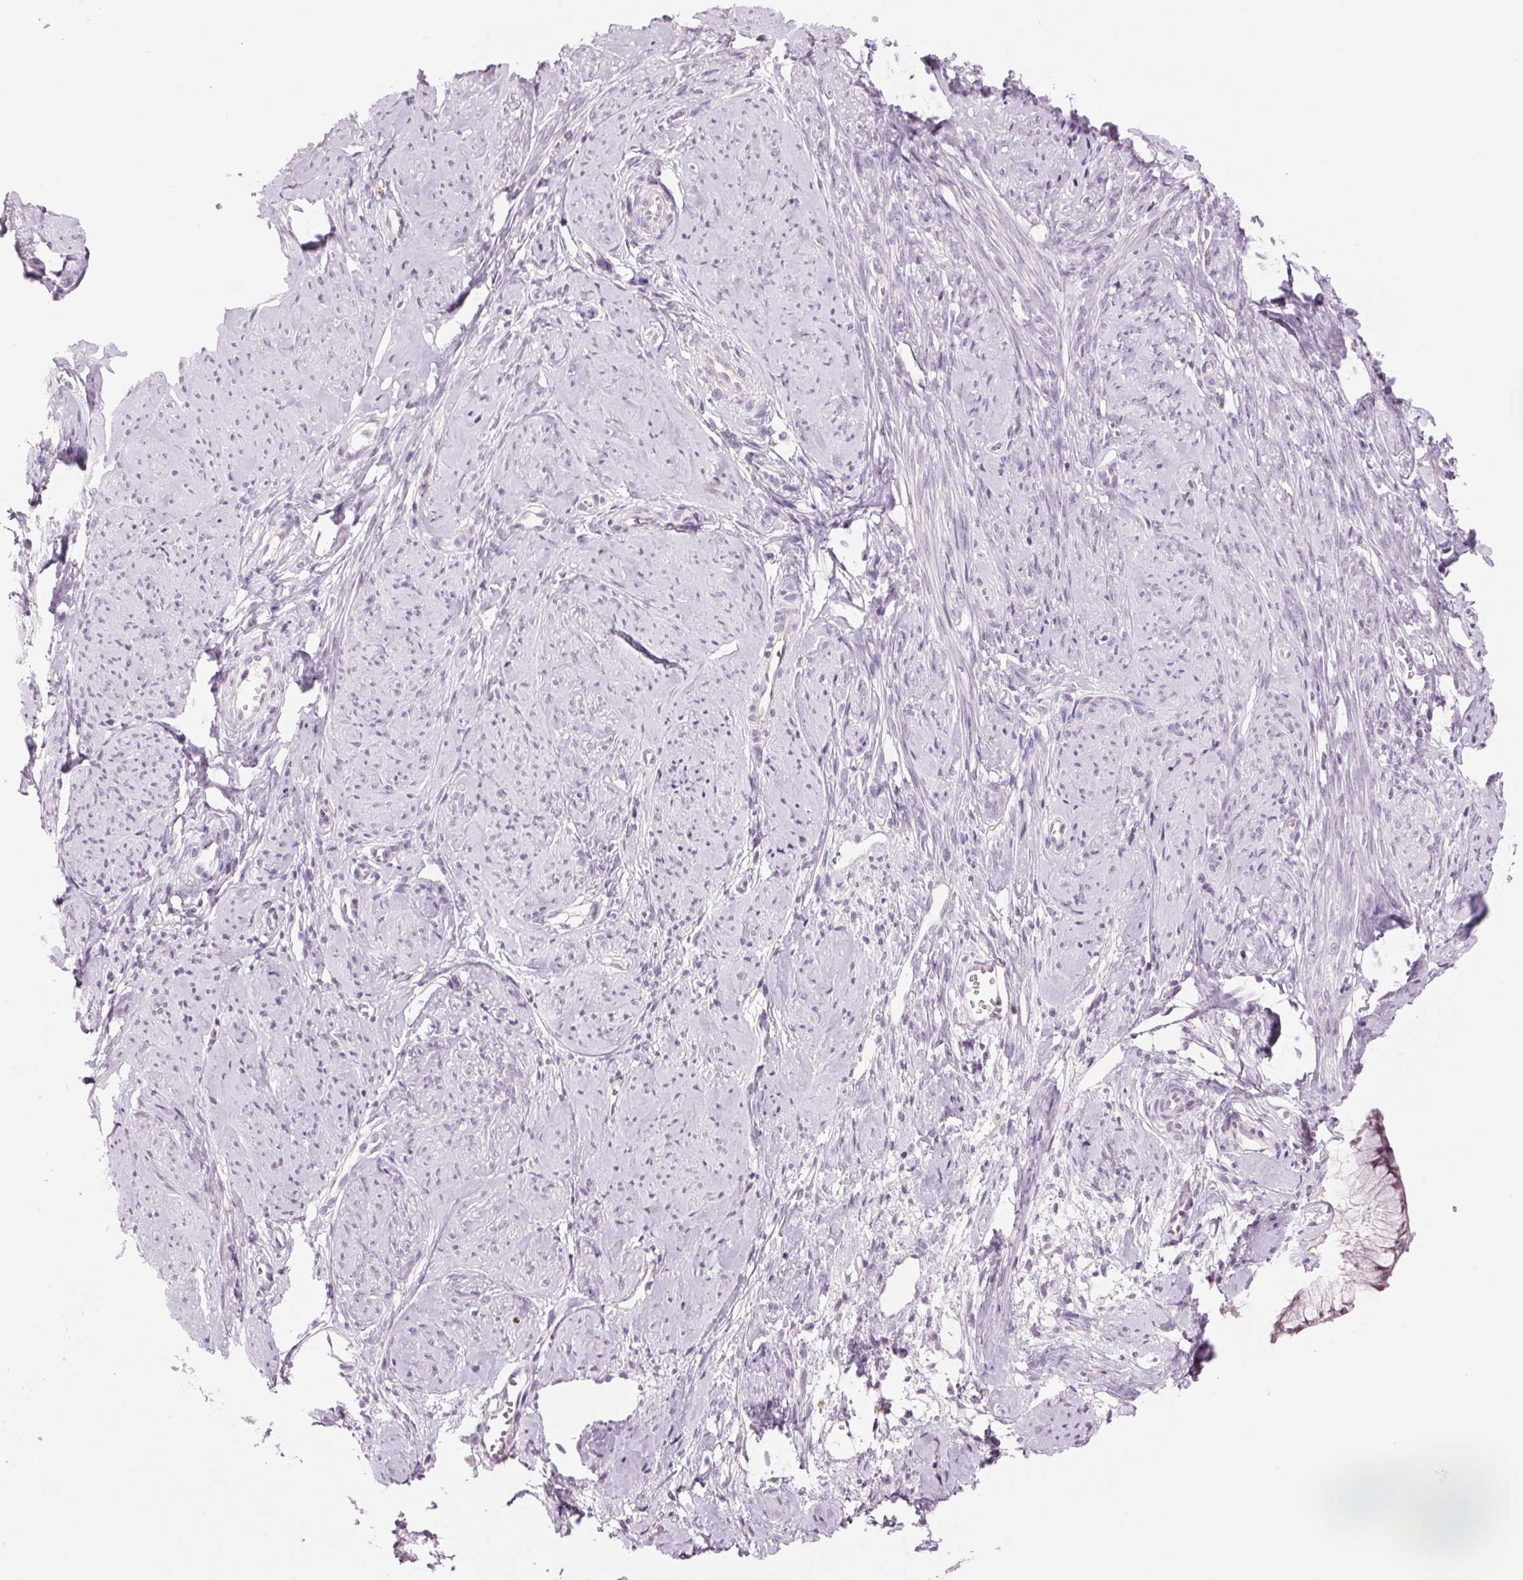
{"staining": {"intensity": "negative", "quantity": "none", "location": "none"}, "tissue": "smooth muscle", "cell_type": "Smooth muscle cells", "image_type": "normal", "snomed": [{"axis": "morphology", "description": "Normal tissue, NOS"}, {"axis": "topography", "description": "Smooth muscle"}], "caption": "High power microscopy photomicrograph of an immunohistochemistry micrograph of benign smooth muscle, revealing no significant positivity in smooth muscle cells.", "gene": "MPO", "patient": {"sex": "female", "age": 48}}